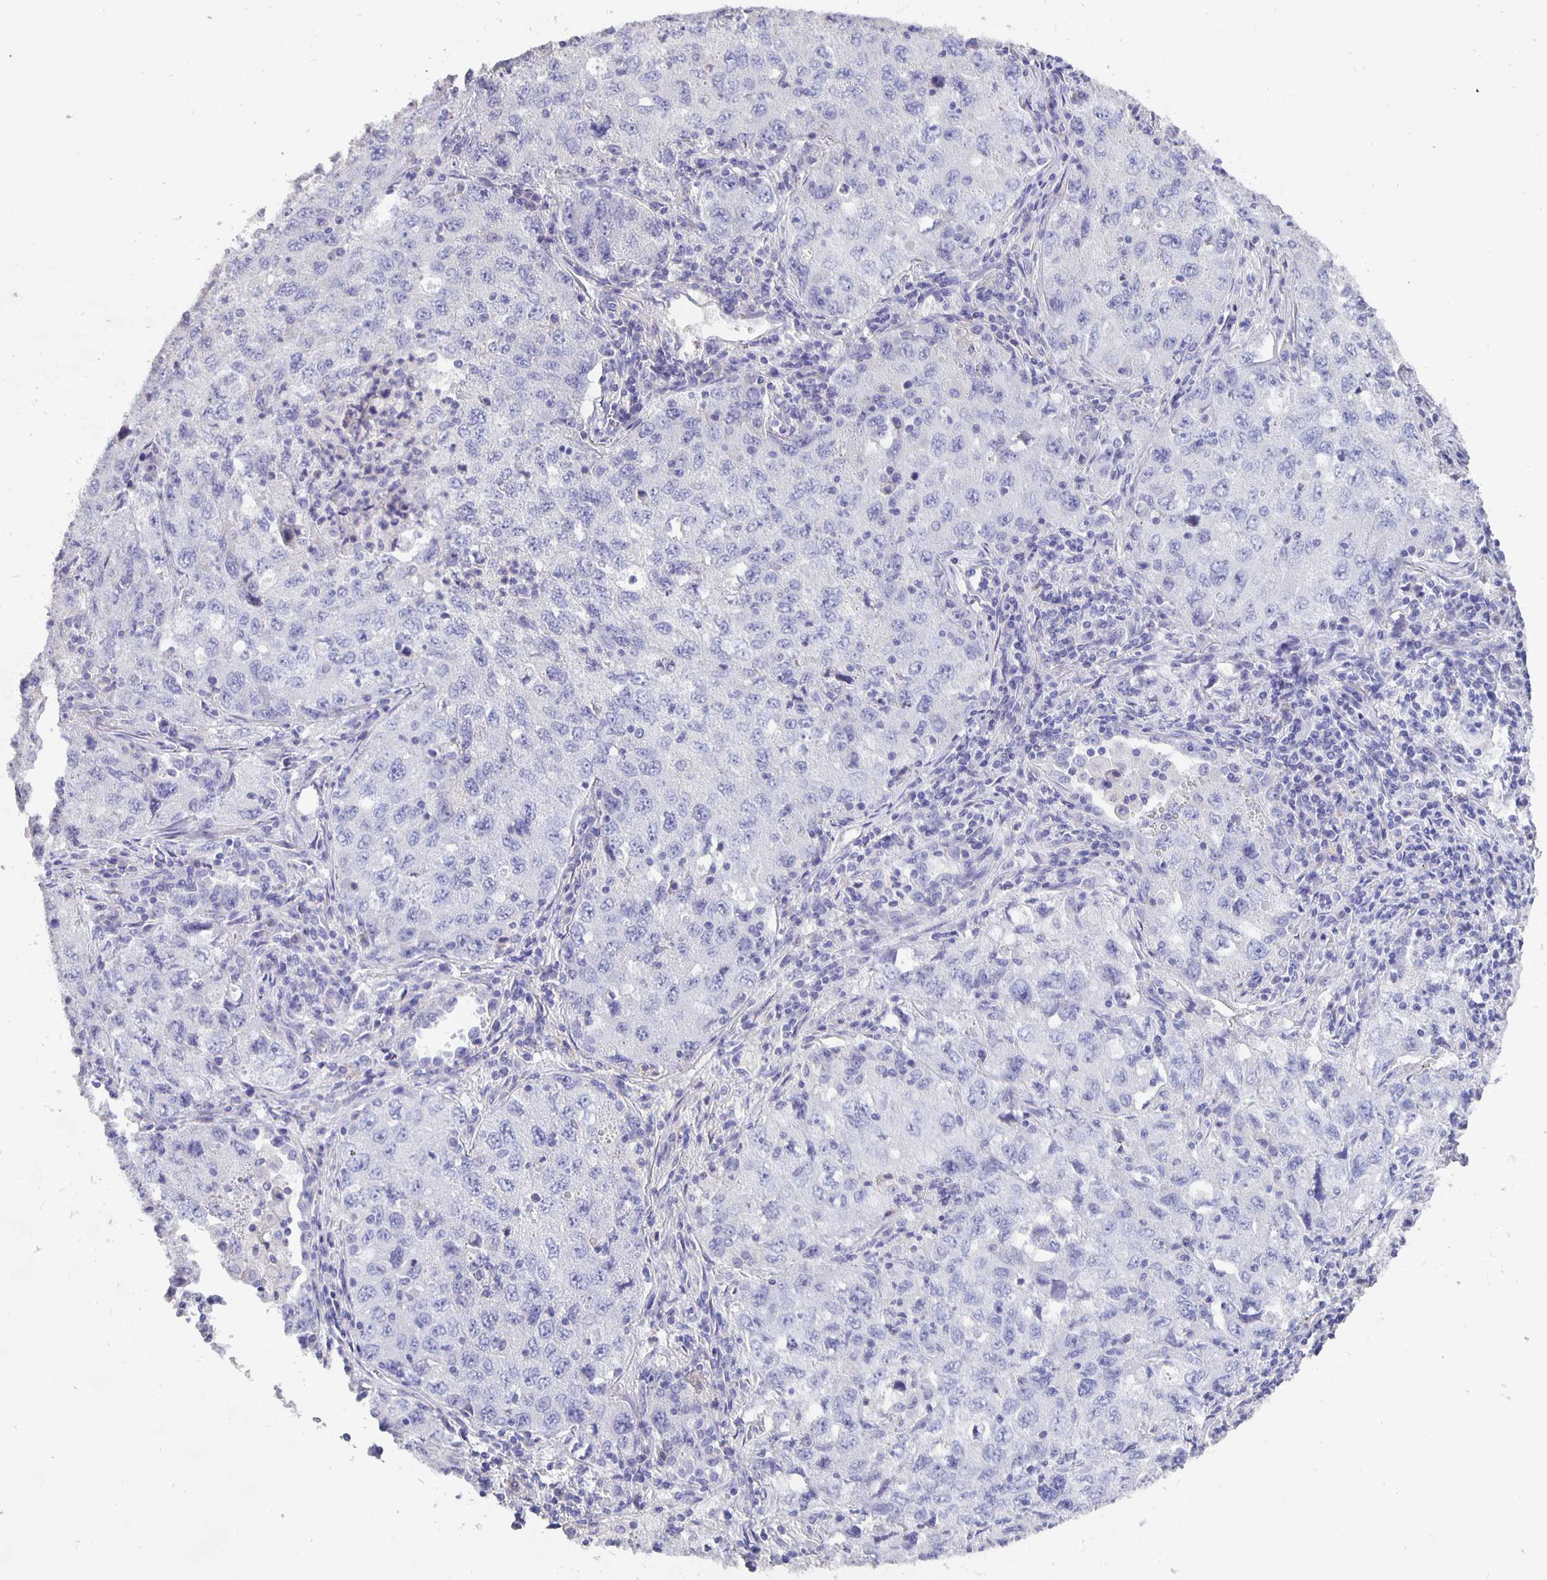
{"staining": {"intensity": "negative", "quantity": "none", "location": "none"}, "tissue": "lung cancer", "cell_type": "Tumor cells", "image_type": "cancer", "snomed": [{"axis": "morphology", "description": "Adenocarcinoma, NOS"}, {"axis": "topography", "description": "Lung"}], "caption": "The immunohistochemistry (IHC) histopathology image has no significant positivity in tumor cells of lung cancer (adenocarcinoma) tissue.", "gene": "CFAP74", "patient": {"sex": "female", "age": 57}}